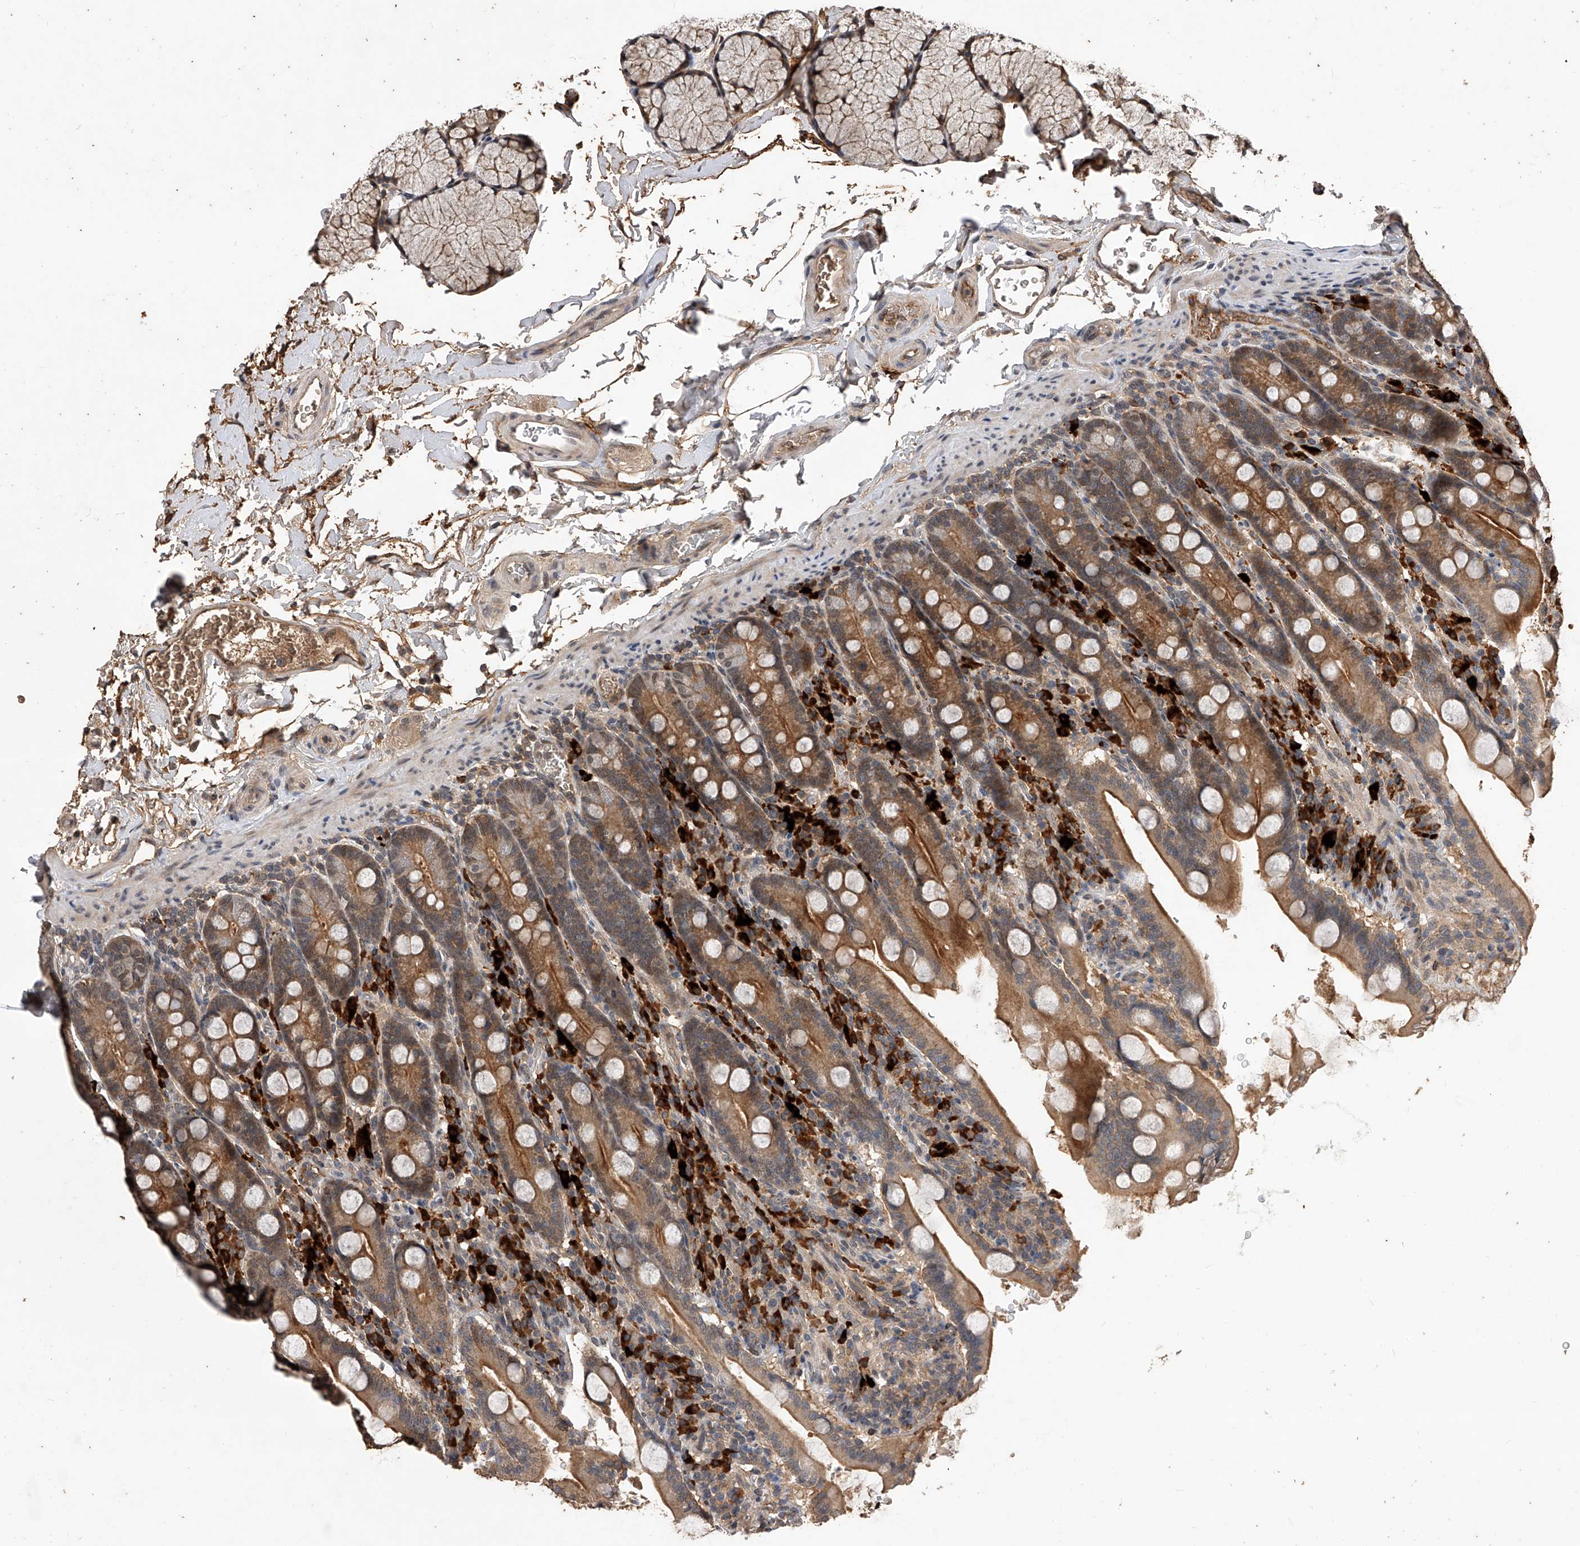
{"staining": {"intensity": "strong", "quantity": ">75%", "location": "cytoplasmic/membranous"}, "tissue": "duodenum", "cell_type": "Glandular cells", "image_type": "normal", "snomed": [{"axis": "morphology", "description": "Normal tissue, NOS"}, {"axis": "topography", "description": "Duodenum"}], "caption": "IHC staining of benign duodenum, which shows high levels of strong cytoplasmic/membranous staining in approximately >75% of glandular cells indicating strong cytoplasmic/membranous protein staining. The staining was performed using DAB (brown) for protein detection and nuclei were counterstained in hematoxylin (blue).", "gene": "CFAP410", "patient": {"sex": "male", "age": 35}}